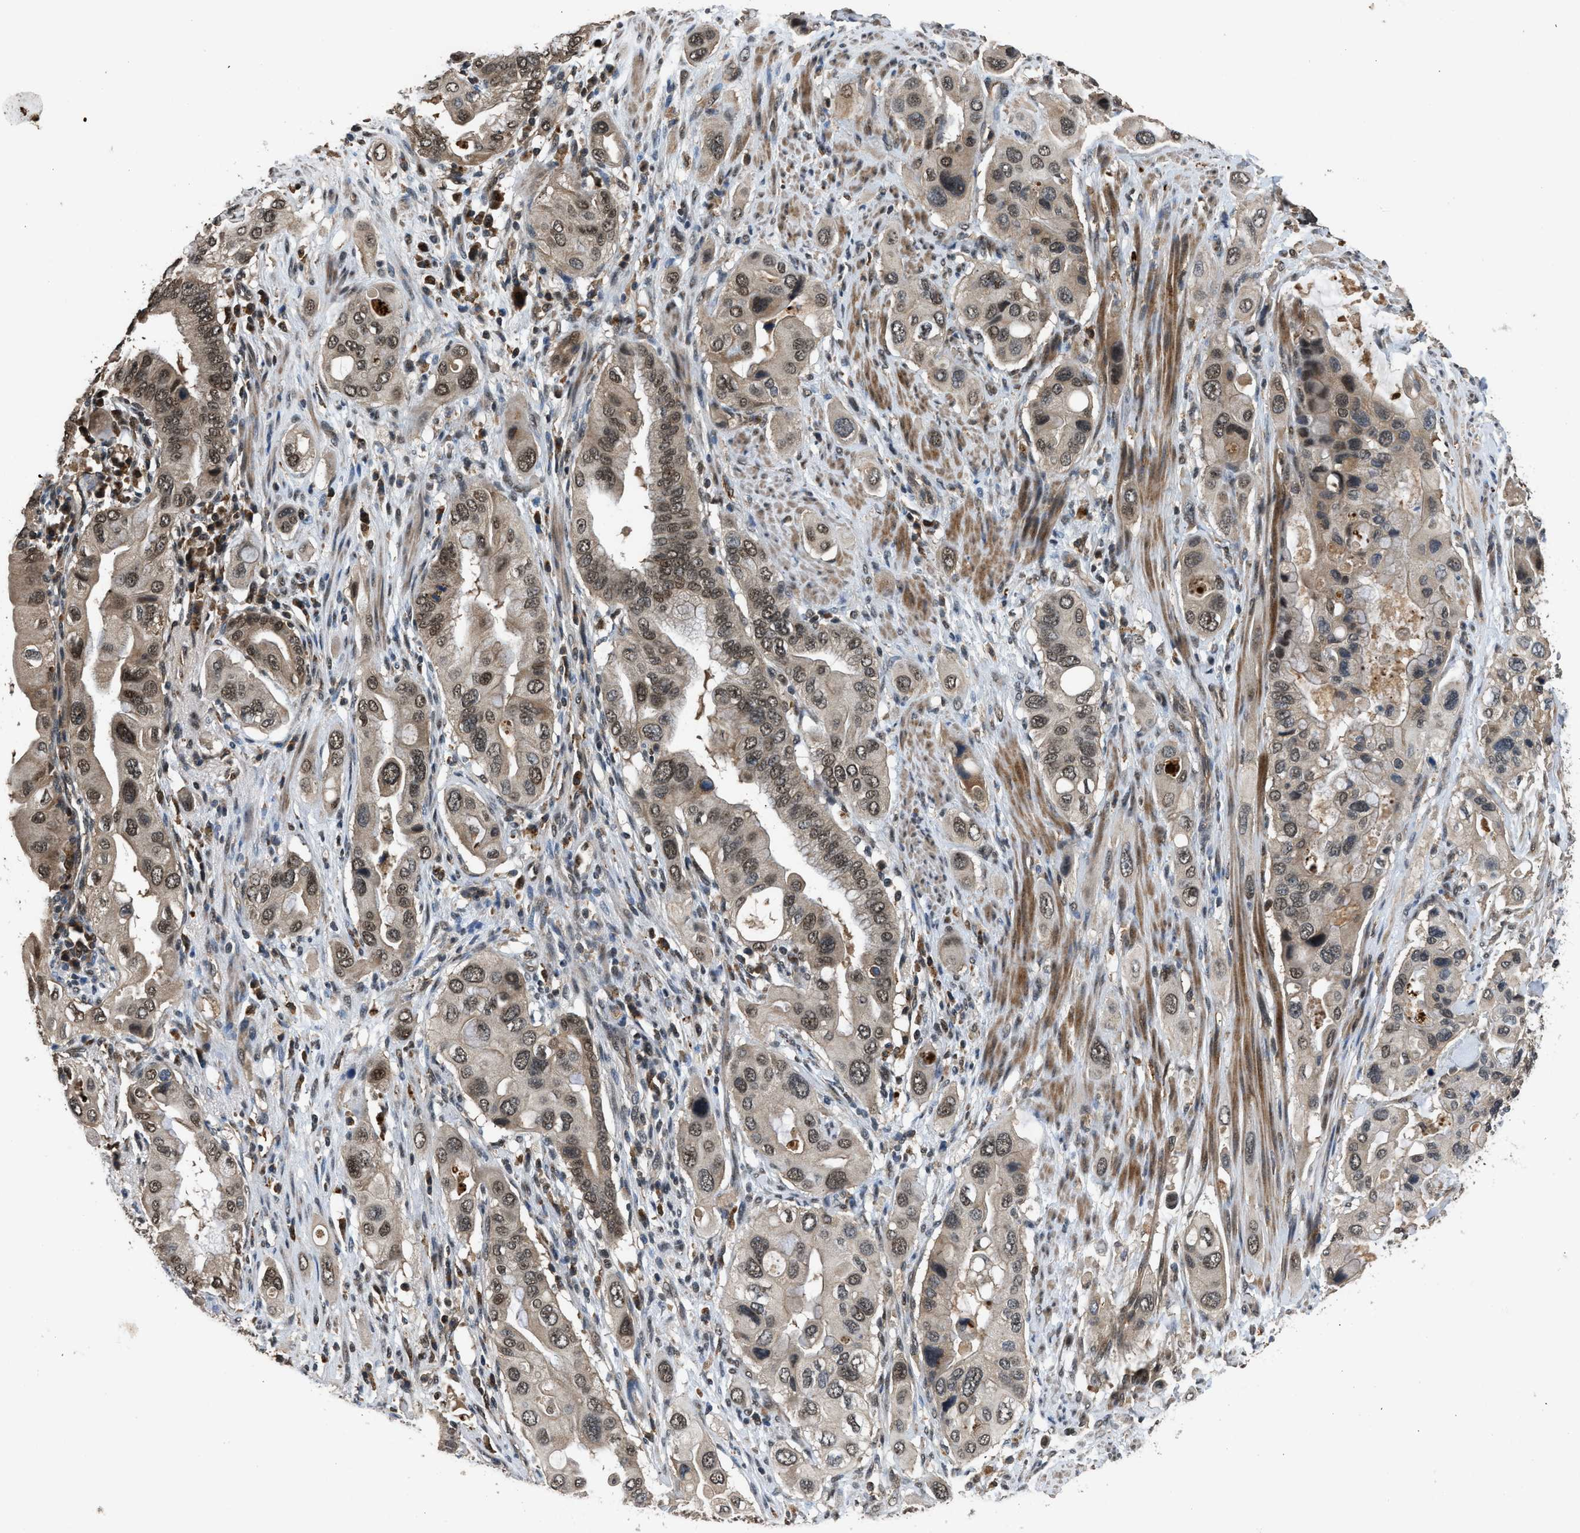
{"staining": {"intensity": "moderate", "quantity": ">75%", "location": "cytoplasmic/membranous,nuclear"}, "tissue": "pancreatic cancer", "cell_type": "Tumor cells", "image_type": "cancer", "snomed": [{"axis": "morphology", "description": "Adenocarcinoma, NOS"}, {"axis": "topography", "description": "Pancreas"}], "caption": "The micrograph demonstrates a brown stain indicating the presence of a protein in the cytoplasmic/membranous and nuclear of tumor cells in pancreatic cancer.", "gene": "SLC15A4", "patient": {"sex": "female", "age": 56}}